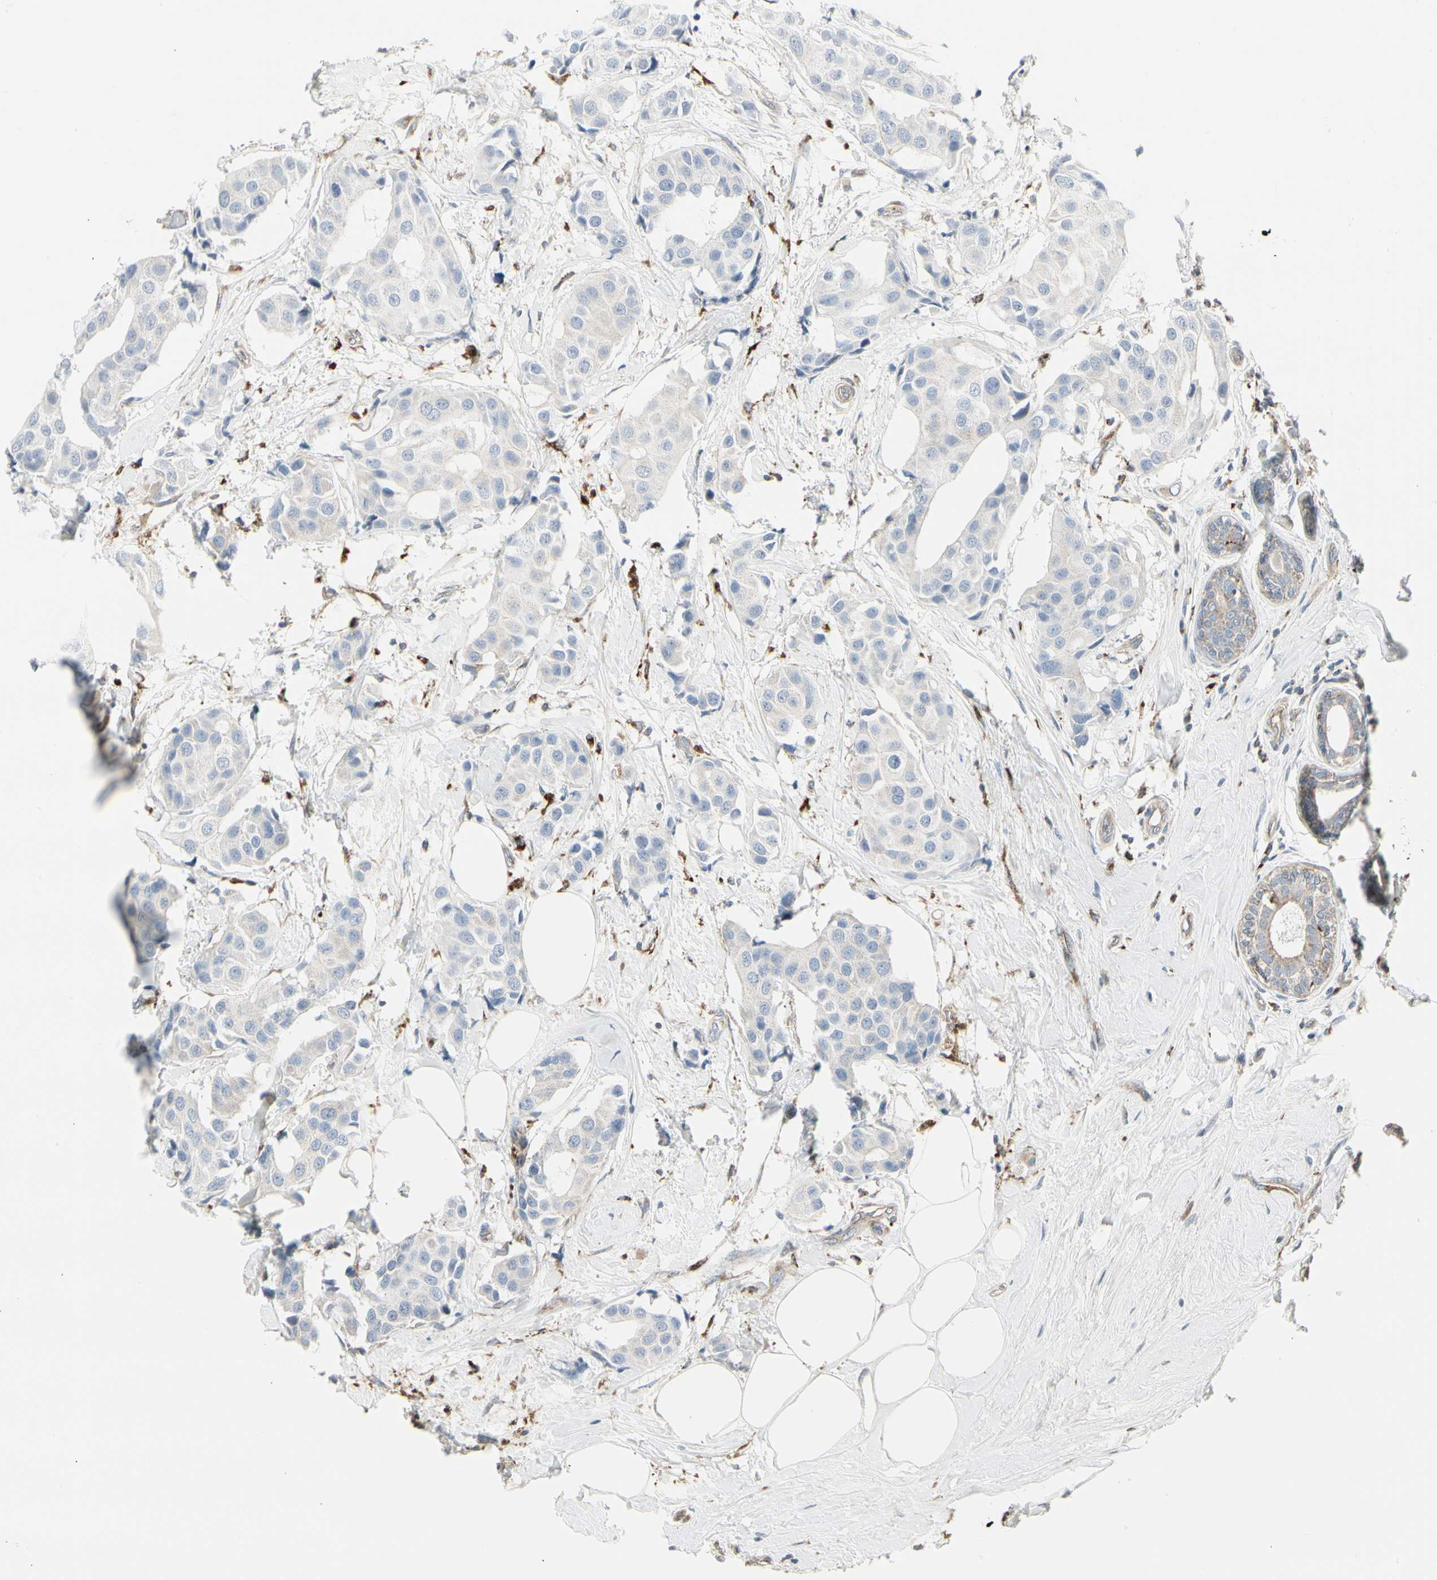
{"staining": {"intensity": "negative", "quantity": "none", "location": "none"}, "tissue": "breast cancer", "cell_type": "Tumor cells", "image_type": "cancer", "snomed": [{"axis": "morphology", "description": "Normal tissue, NOS"}, {"axis": "morphology", "description": "Duct carcinoma"}, {"axis": "topography", "description": "Breast"}], "caption": "This is a image of IHC staining of breast invasive ductal carcinoma, which shows no staining in tumor cells.", "gene": "ATP6V1B2", "patient": {"sex": "female", "age": 39}}